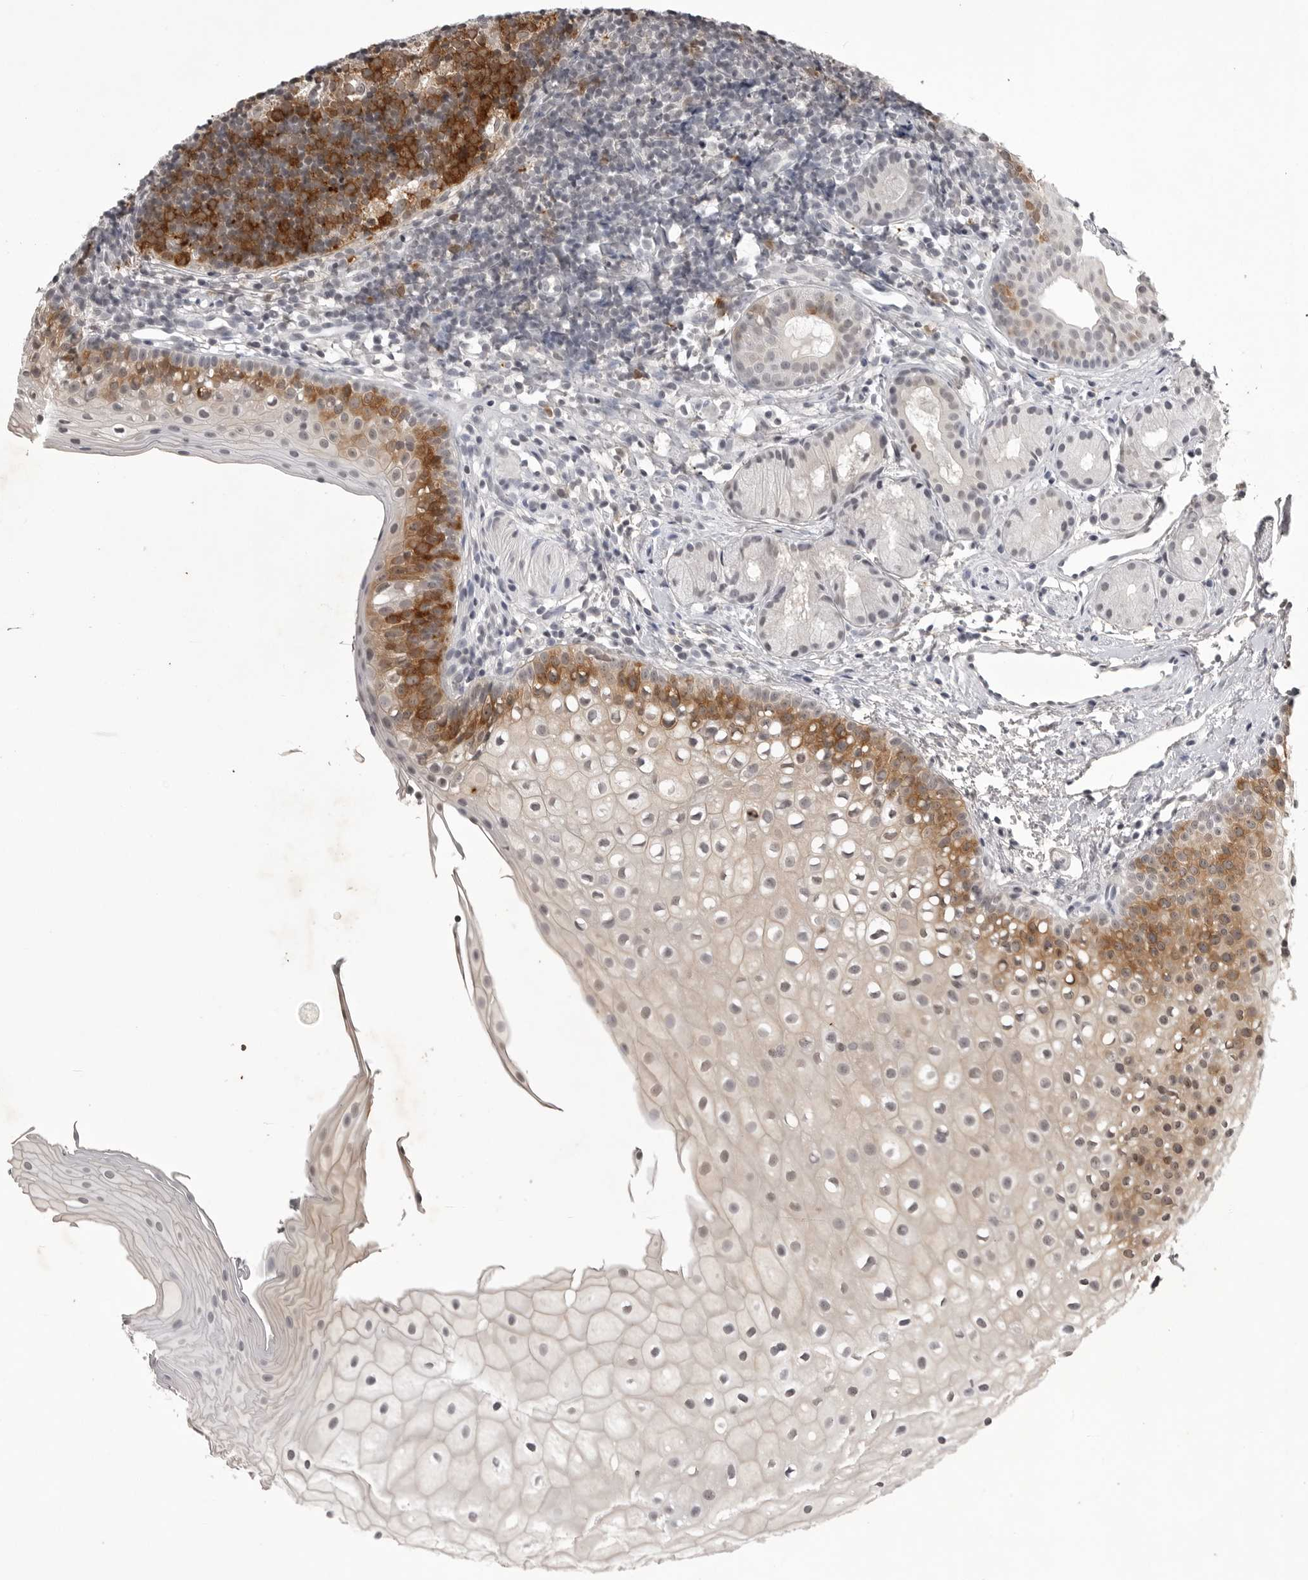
{"staining": {"intensity": "moderate", "quantity": "<25%", "location": "cytoplasmic/membranous"}, "tissue": "oral mucosa", "cell_type": "Squamous epithelial cells", "image_type": "normal", "snomed": [{"axis": "morphology", "description": "Normal tissue, NOS"}, {"axis": "topography", "description": "Oral tissue"}], "caption": "Approximately <25% of squamous epithelial cells in unremarkable human oral mucosa show moderate cytoplasmic/membranous protein expression as visualized by brown immunohistochemical staining.", "gene": "RRM1", "patient": {"sex": "male", "age": 28}}